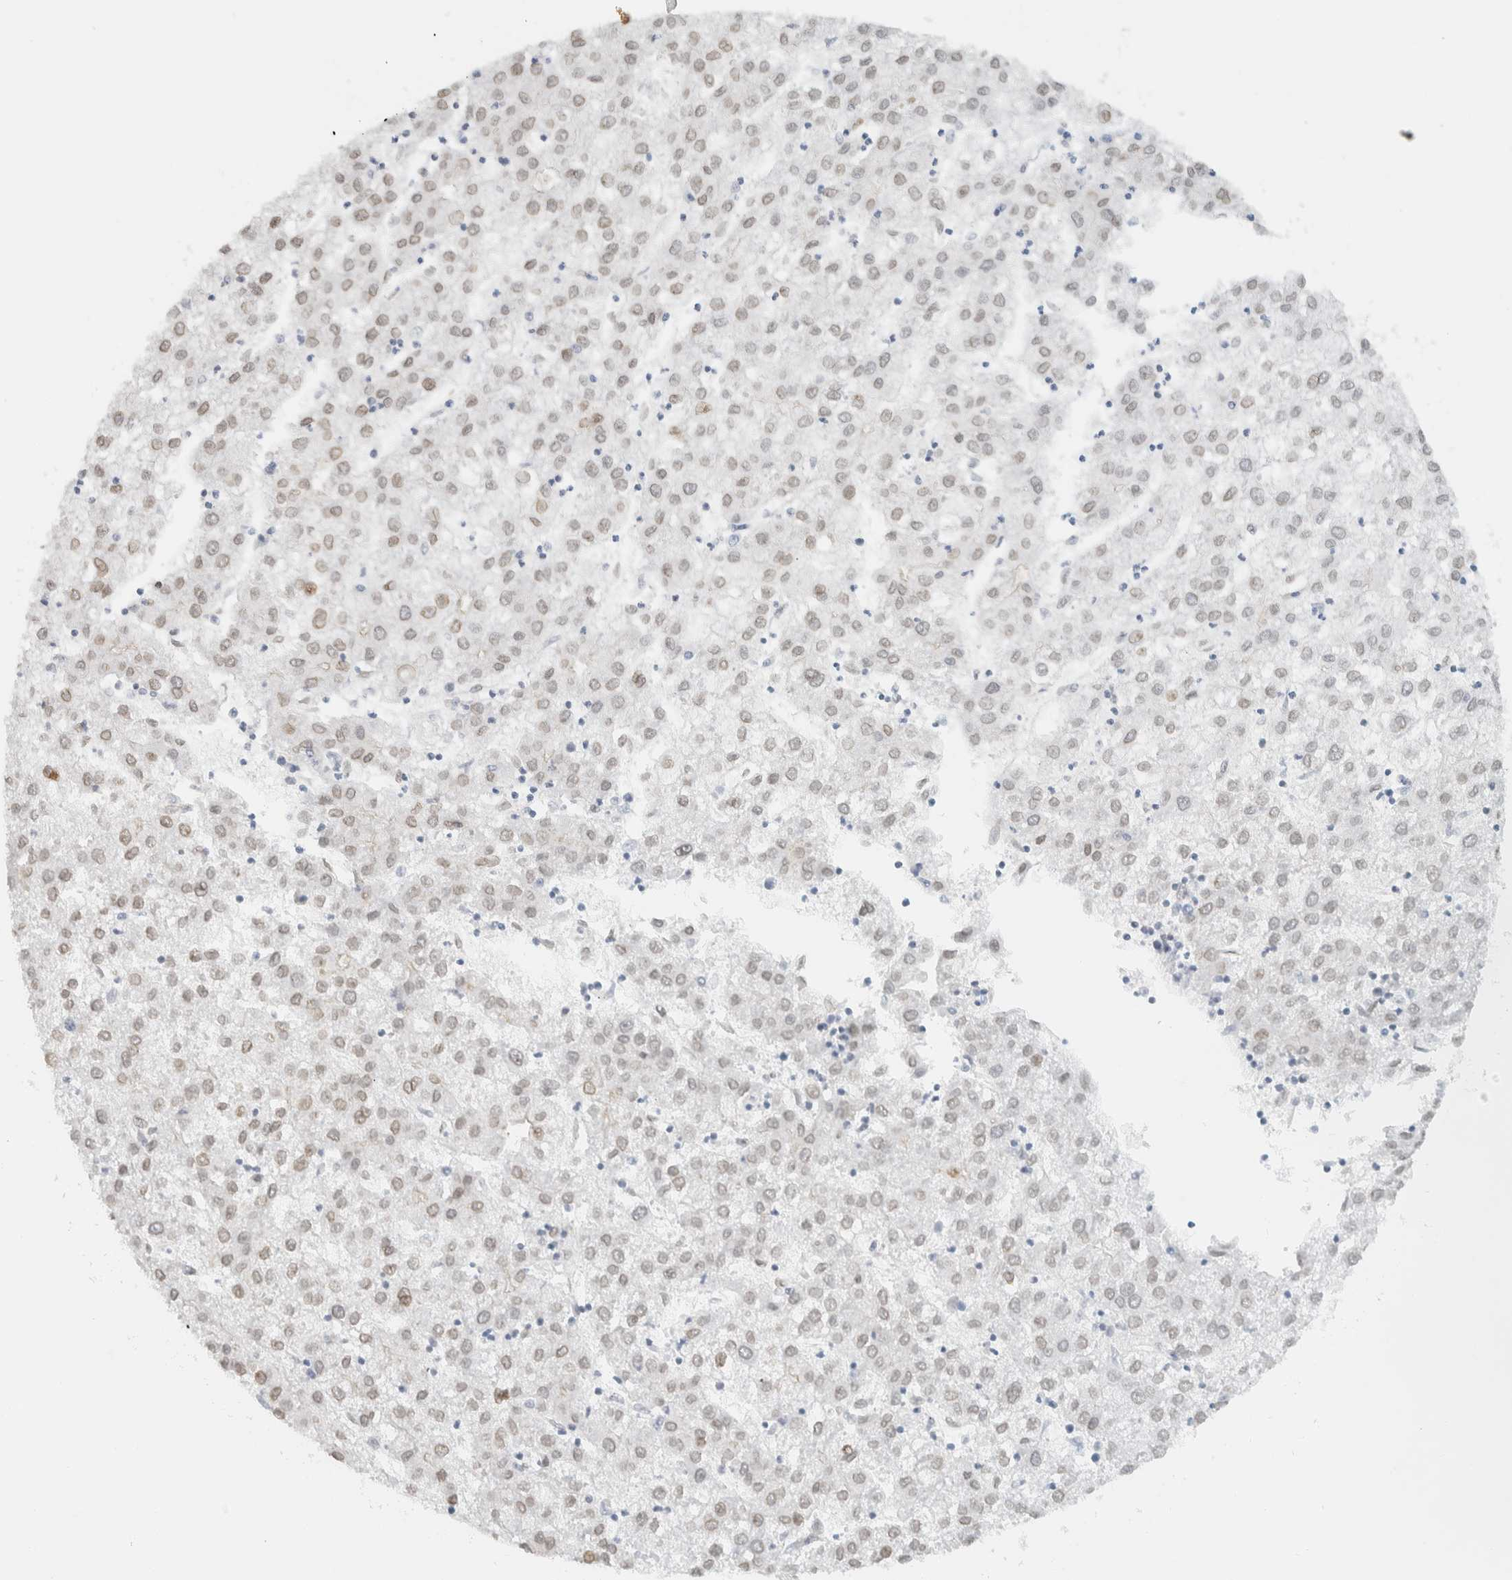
{"staining": {"intensity": "weak", "quantity": "25%-75%", "location": "nuclear"}, "tissue": "liver cancer", "cell_type": "Tumor cells", "image_type": "cancer", "snomed": [{"axis": "morphology", "description": "Carcinoma, Hepatocellular, NOS"}, {"axis": "topography", "description": "Liver"}], "caption": "Brown immunohistochemical staining in hepatocellular carcinoma (liver) demonstrates weak nuclear staining in about 25%-75% of tumor cells. The staining is performed using DAB brown chromogen to label protein expression. The nuclei are counter-stained blue using hematoxylin.", "gene": "C1QTNF12", "patient": {"sex": "male", "age": 72}}